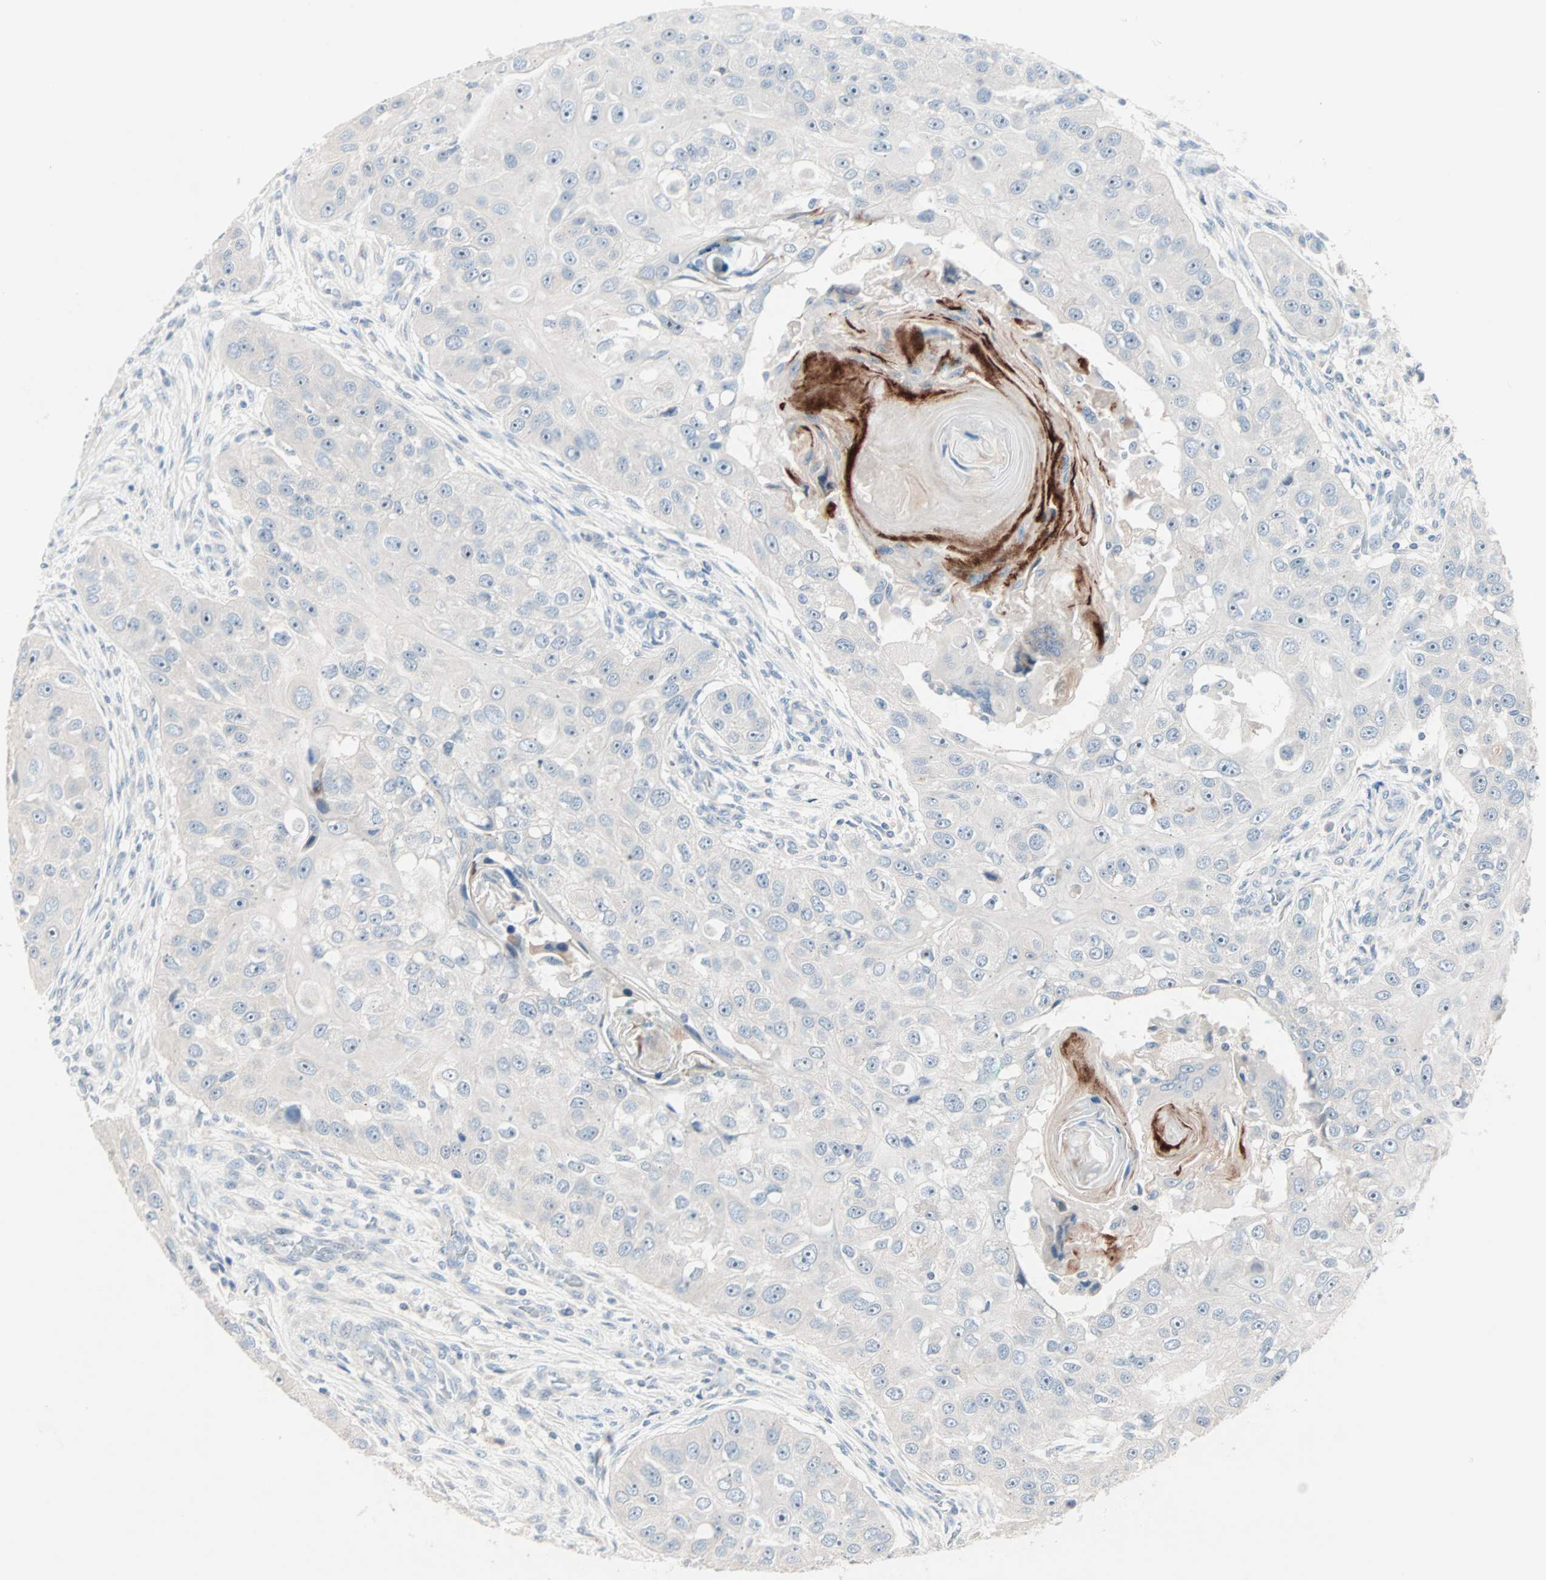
{"staining": {"intensity": "negative", "quantity": "none", "location": "none"}, "tissue": "head and neck cancer", "cell_type": "Tumor cells", "image_type": "cancer", "snomed": [{"axis": "morphology", "description": "Normal tissue, NOS"}, {"axis": "morphology", "description": "Squamous cell carcinoma, NOS"}, {"axis": "topography", "description": "Skeletal muscle"}, {"axis": "topography", "description": "Head-Neck"}], "caption": "IHC photomicrograph of head and neck cancer (squamous cell carcinoma) stained for a protein (brown), which shows no positivity in tumor cells.", "gene": "NEFH", "patient": {"sex": "male", "age": 51}}